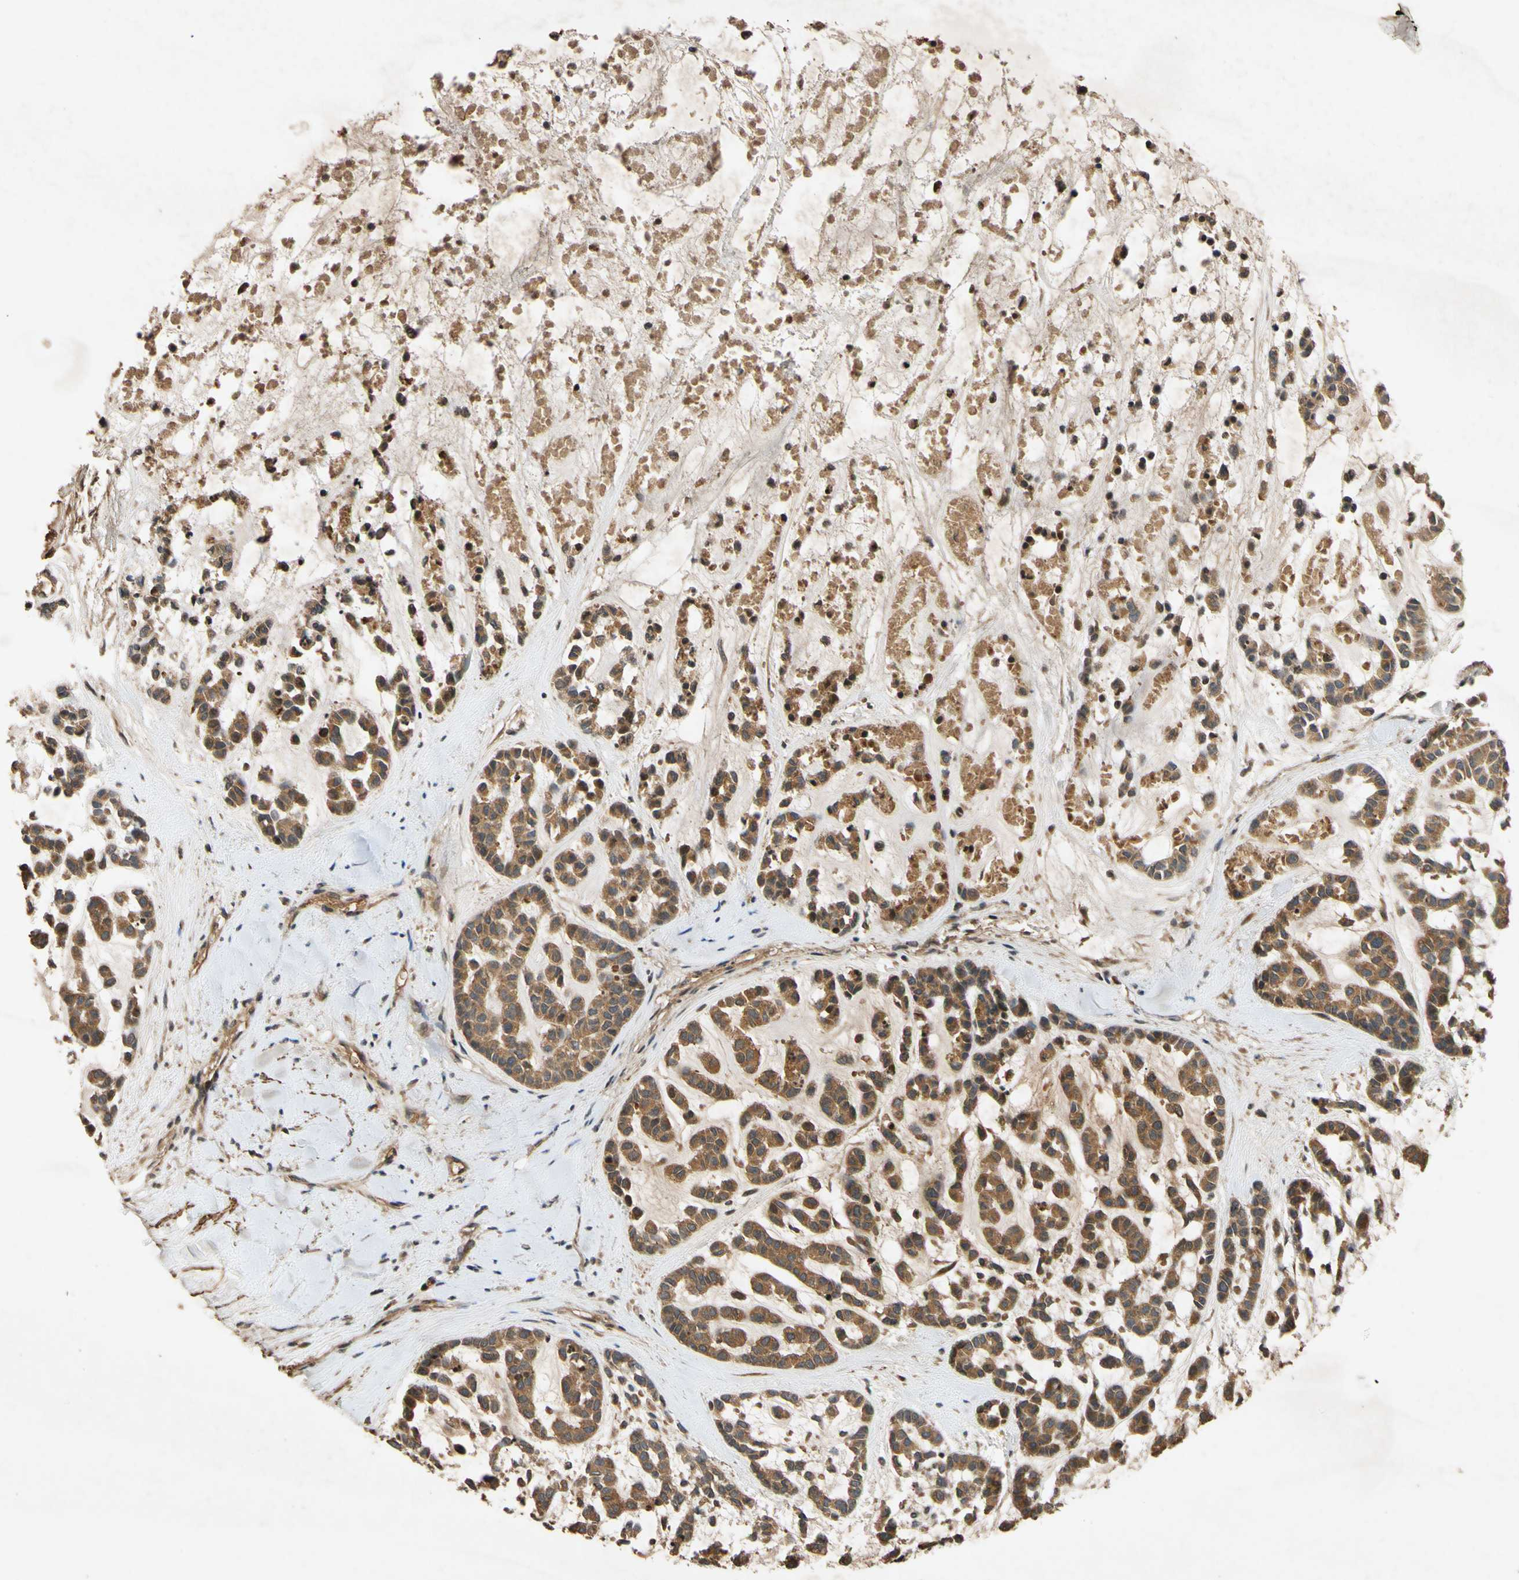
{"staining": {"intensity": "moderate", "quantity": ">75%", "location": "cytoplasmic/membranous"}, "tissue": "head and neck cancer", "cell_type": "Tumor cells", "image_type": "cancer", "snomed": [{"axis": "morphology", "description": "Adenocarcinoma, NOS"}, {"axis": "morphology", "description": "Adenoma, NOS"}, {"axis": "topography", "description": "Head-Neck"}], "caption": "Immunohistochemical staining of head and neck adenoma displays moderate cytoplasmic/membranous protein positivity in approximately >75% of tumor cells. Using DAB (brown) and hematoxylin (blue) stains, captured at high magnification using brightfield microscopy.", "gene": "PARD6A", "patient": {"sex": "female", "age": 55}}